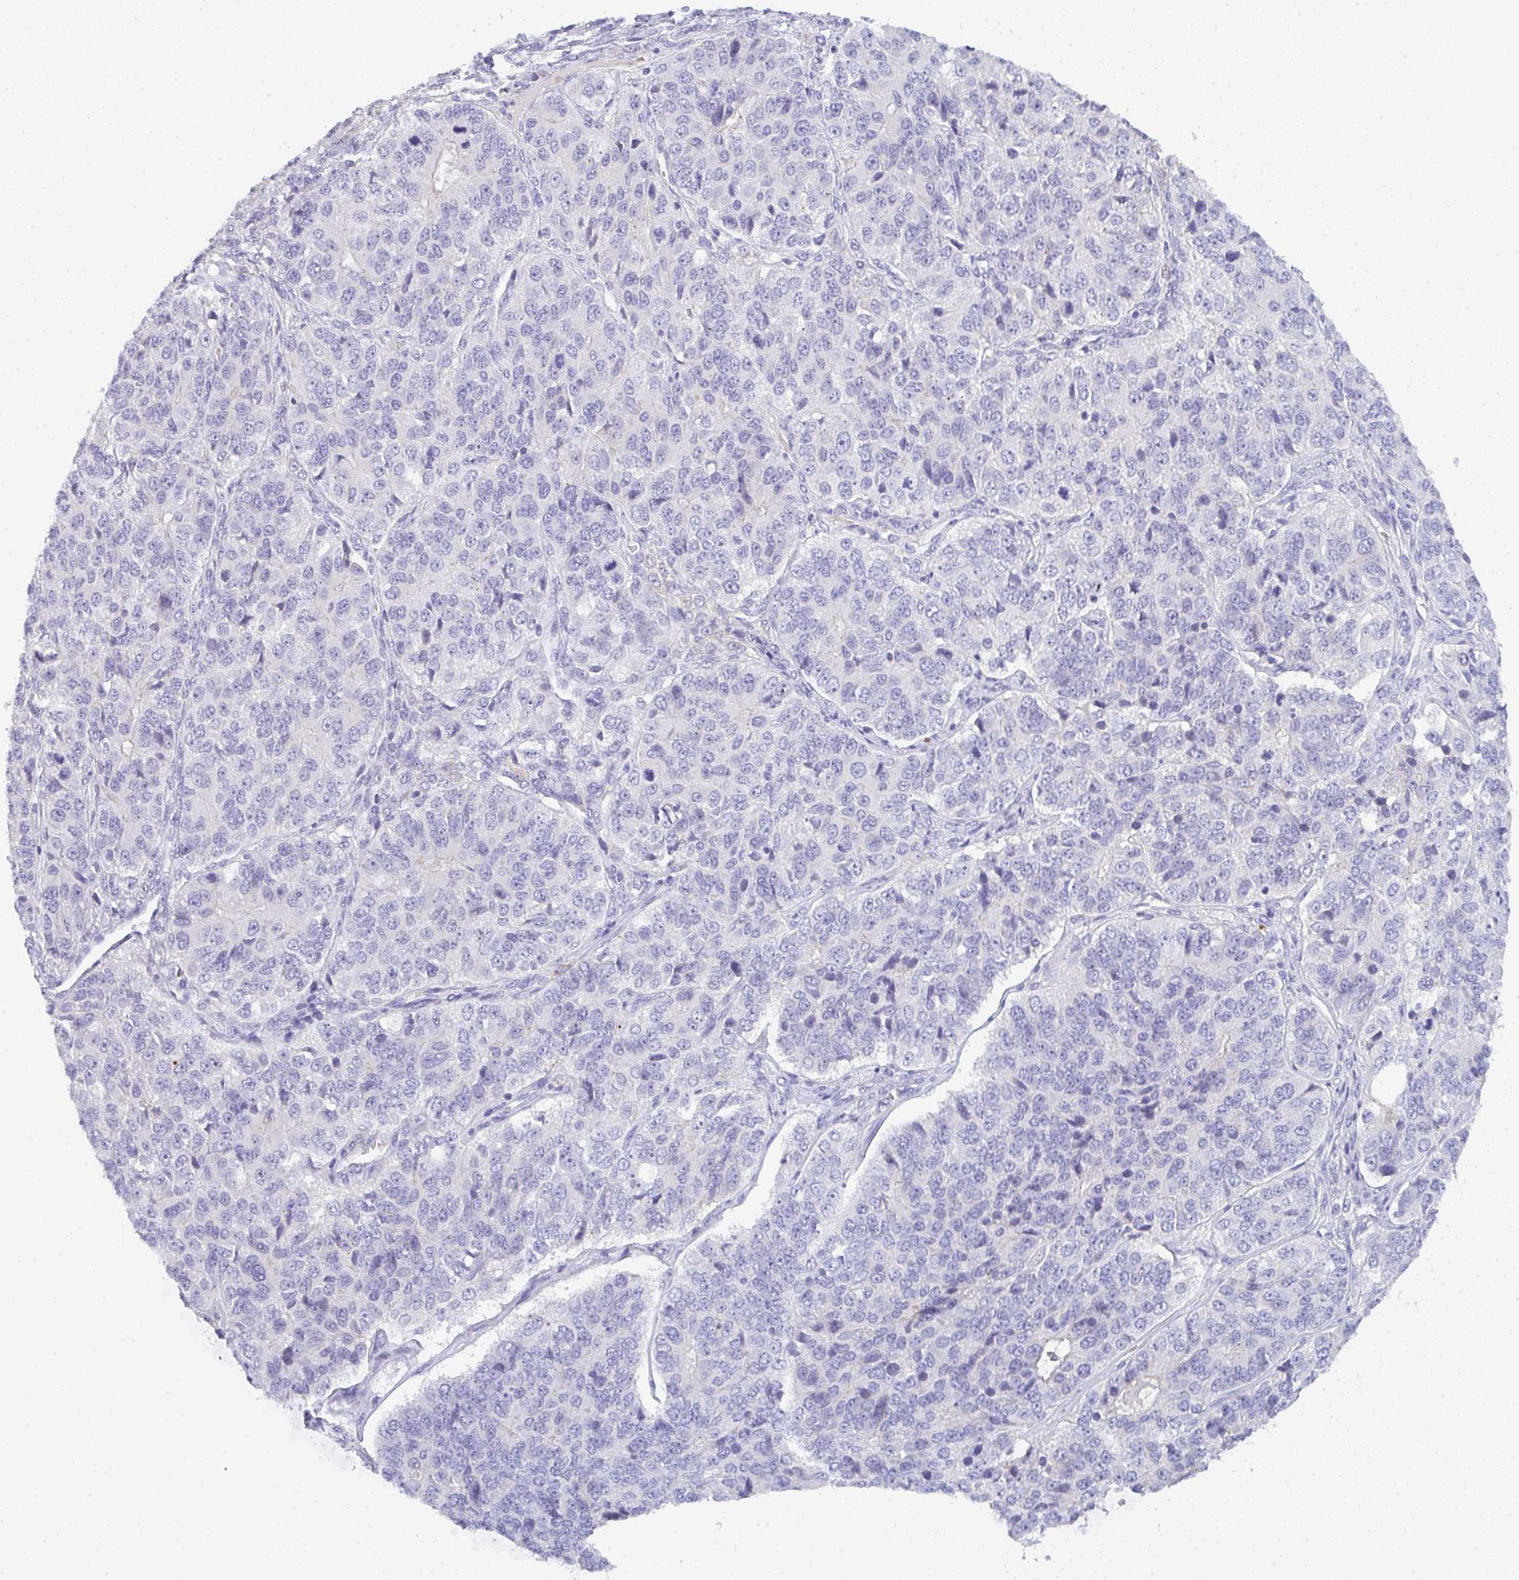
{"staining": {"intensity": "negative", "quantity": "none", "location": "none"}, "tissue": "ovarian cancer", "cell_type": "Tumor cells", "image_type": "cancer", "snomed": [{"axis": "morphology", "description": "Carcinoma, endometroid"}, {"axis": "topography", "description": "Ovary"}], "caption": "Immunohistochemistry (IHC) of ovarian cancer (endometroid carcinoma) reveals no expression in tumor cells. (DAB IHC with hematoxylin counter stain).", "gene": "CACNA1S", "patient": {"sex": "female", "age": 51}}